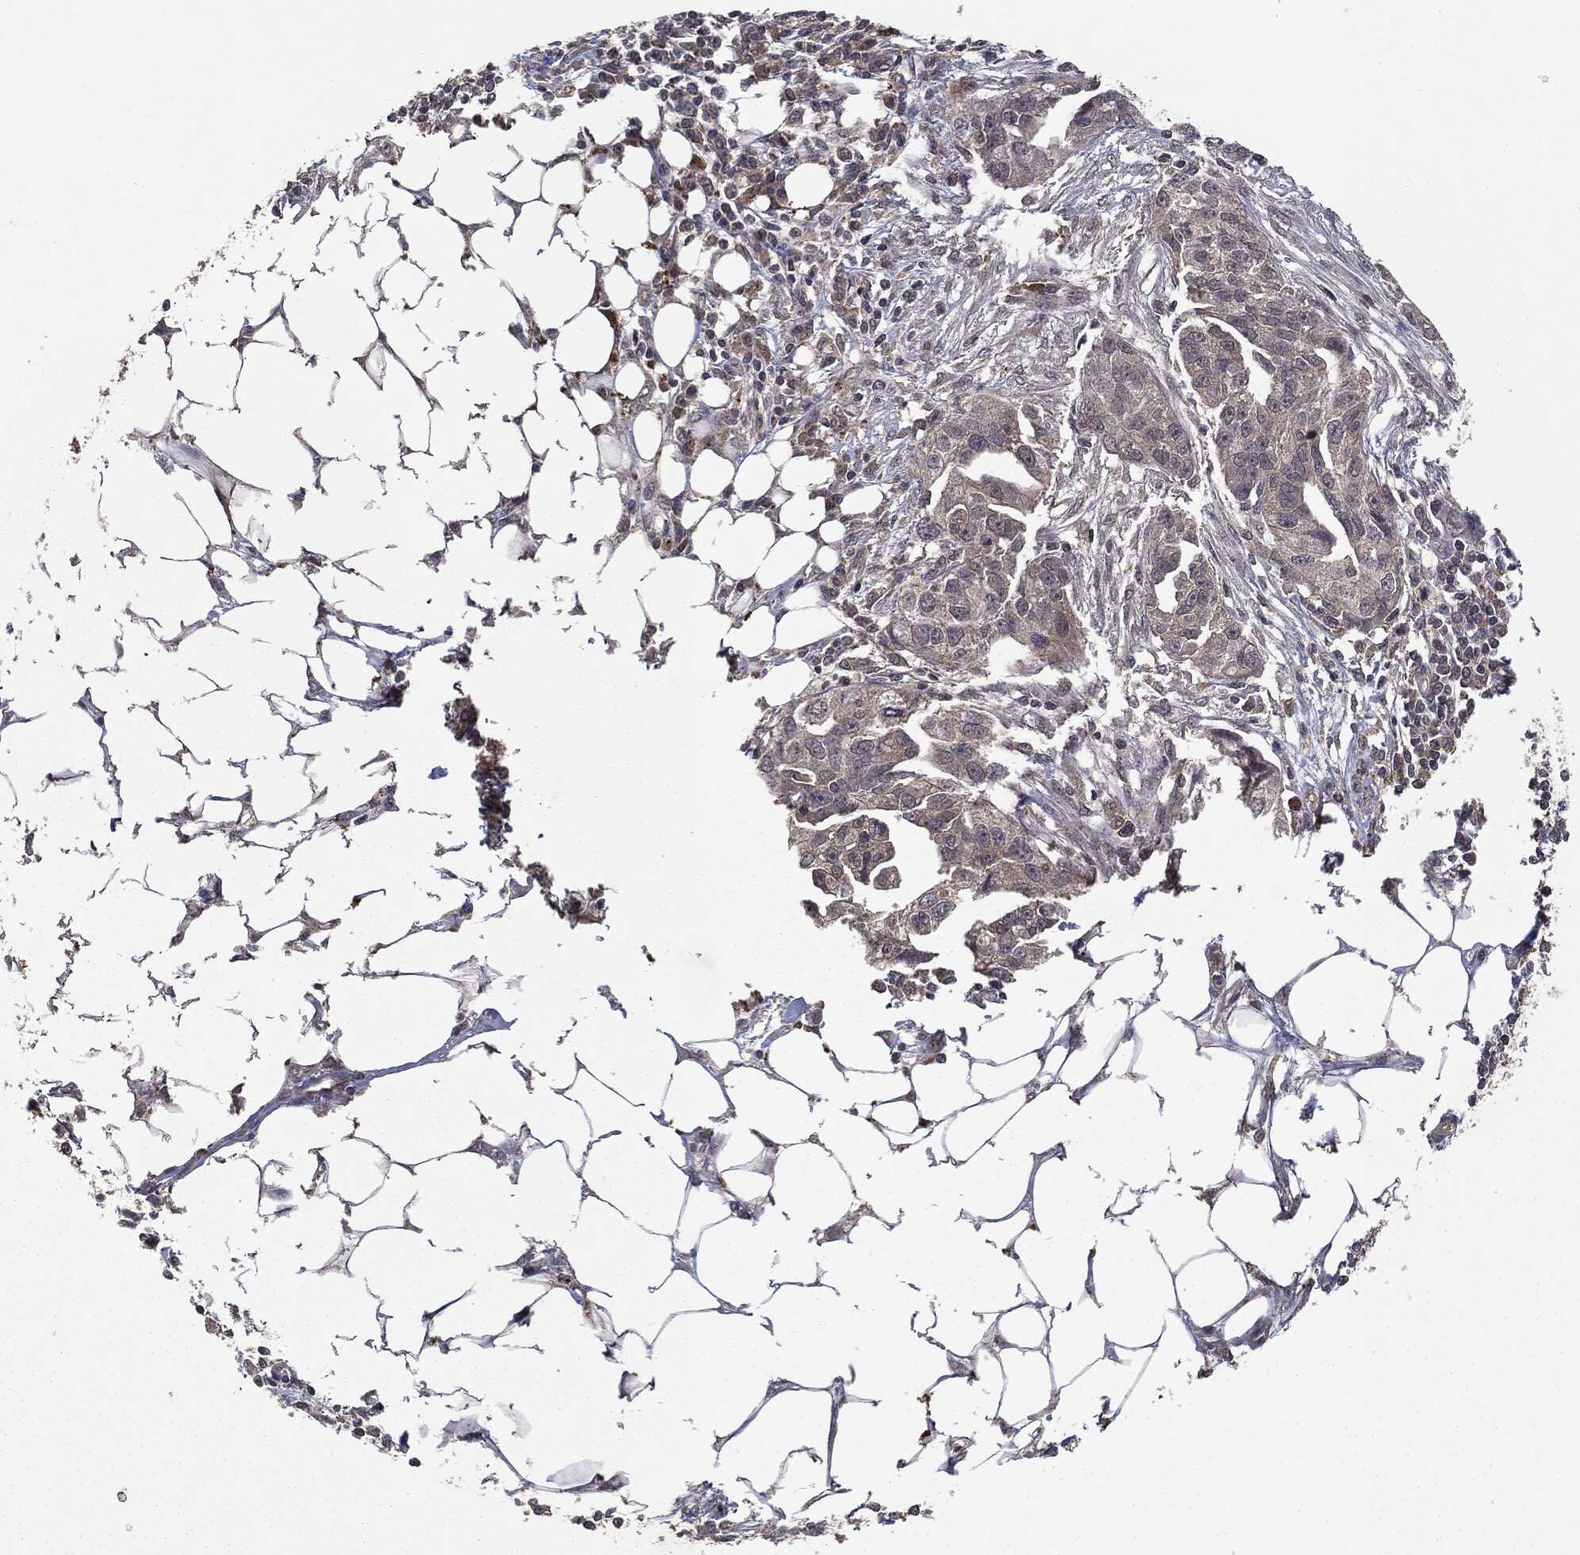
{"staining": {"intensity": "negative", "quantity": "none", "location": "none"}, "tissue": "ovarian cancer", "cell_type": "Tumor cells", "image_type": "cancer", "snomed": [{"axis": "morphology", "description": "Carcinoma, endometroid"}, {"axis": "morphology", "description": "Cystadenocarcinoma, serous, NOS"}, {"axis": "topography", "description": "Ovary"}], "caption": "Tumor cells are negative for protein expression in human ovarian cancer. Brightfield microscopy of immunohistochemistry stained with DAB (brown) and hematoxylin (blue), captured at high magnification.", "gene": "MTOR", "patient": {"sex": "female", "age": 45}}